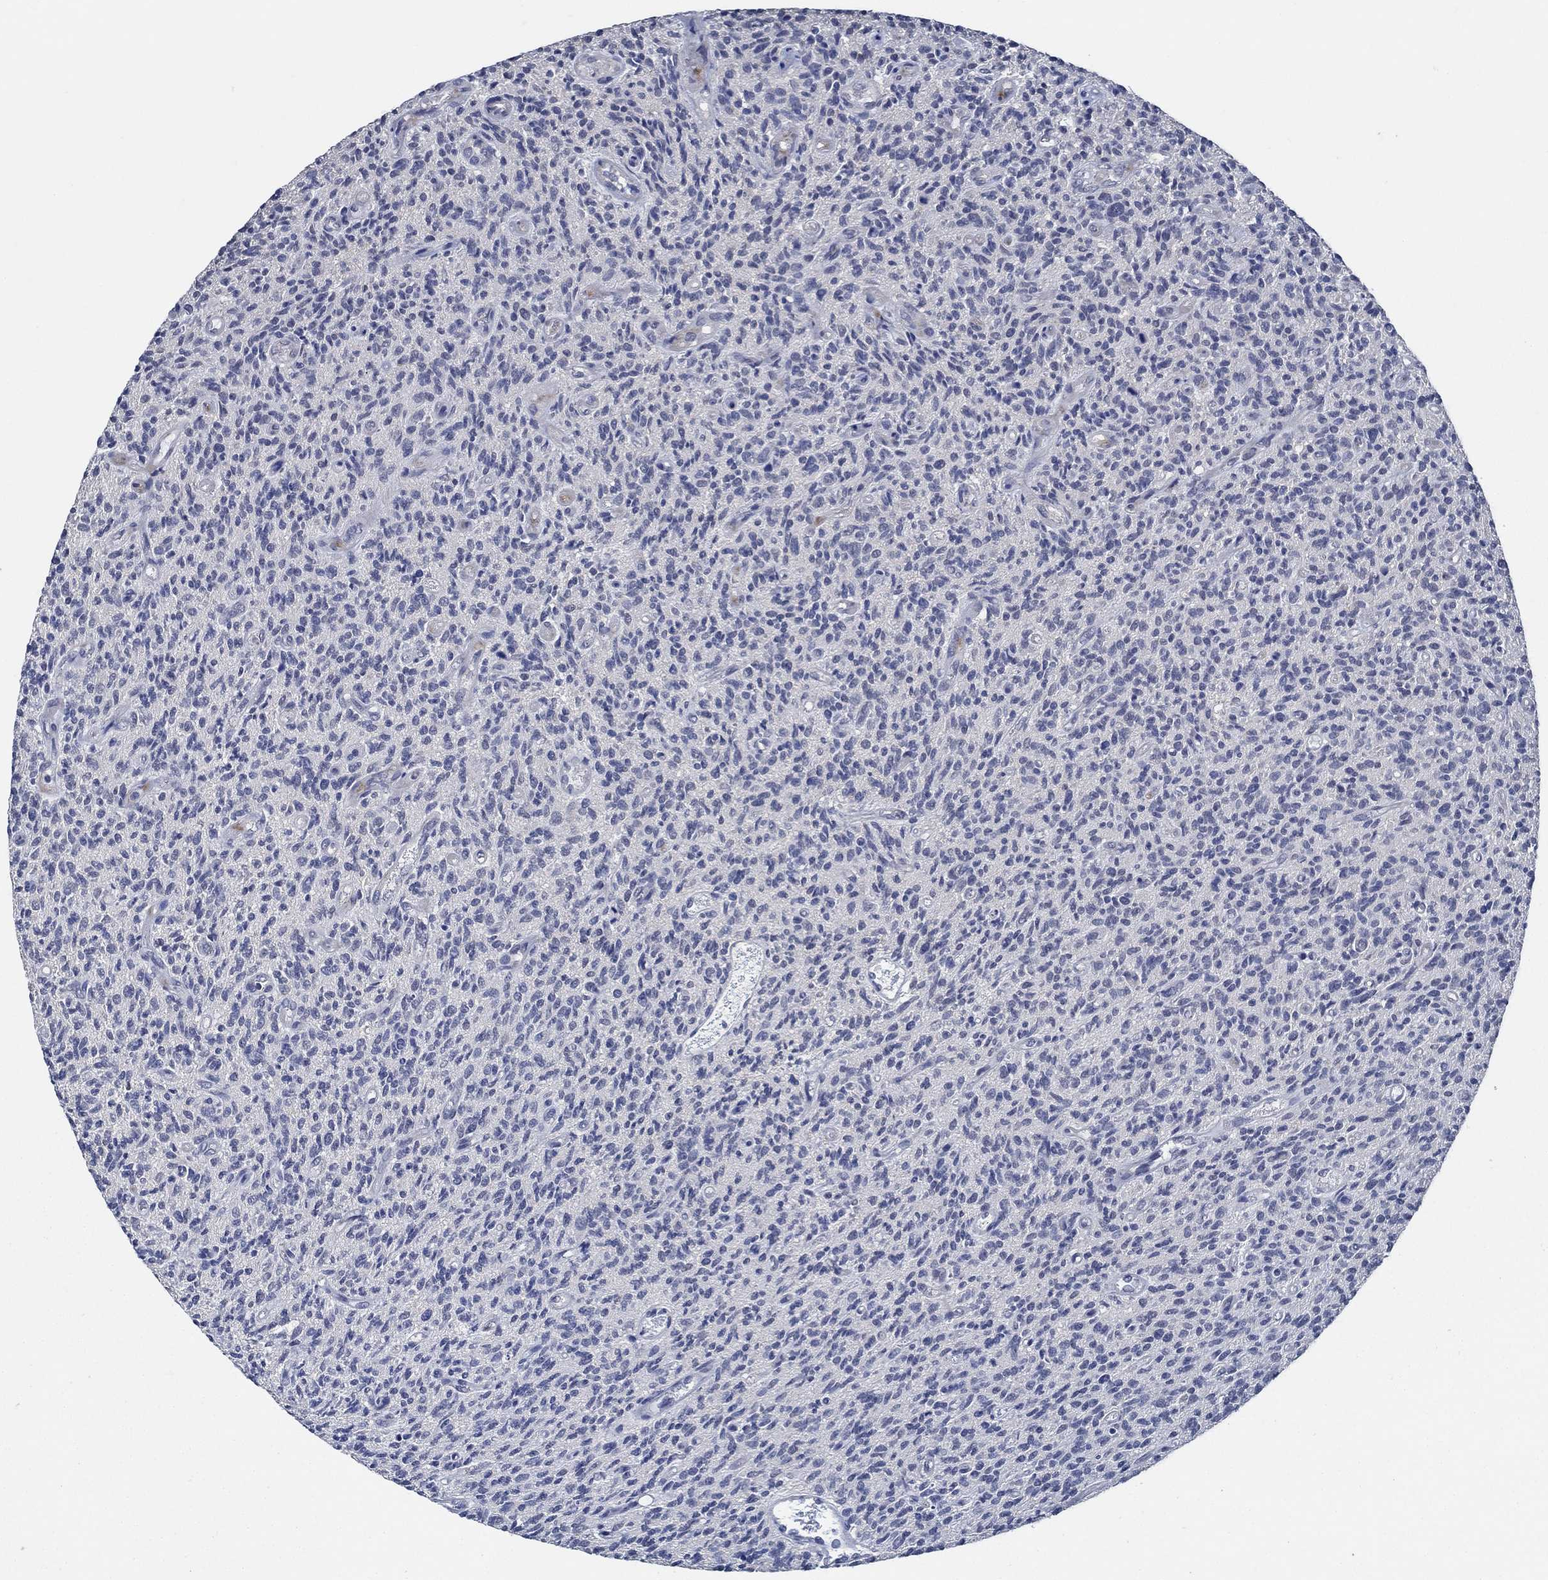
{"staining": {"intensity": "negative", "quantity": "none", "location": "none"}, "tissue": "glioma", "cell_type": "Tumor cells", "image_type": "cancer", "snomed": [{"axis": "morphology", "description": "Glioma, malignant, High grade"}, {"axis": "topography", "description": "Brain"}], "caption": "A photomicrograph of glioma stained for a protein displays no brown staining in tumor cells. (Stains: DAB (3,3'-diaminobenzidine) immunohistochemistry with hematoxylin counter stain, Microscopy: brightfield microscopy at high magnification).", "gene": "DACT1", "patient": {"sex": "male", "age": 64}}